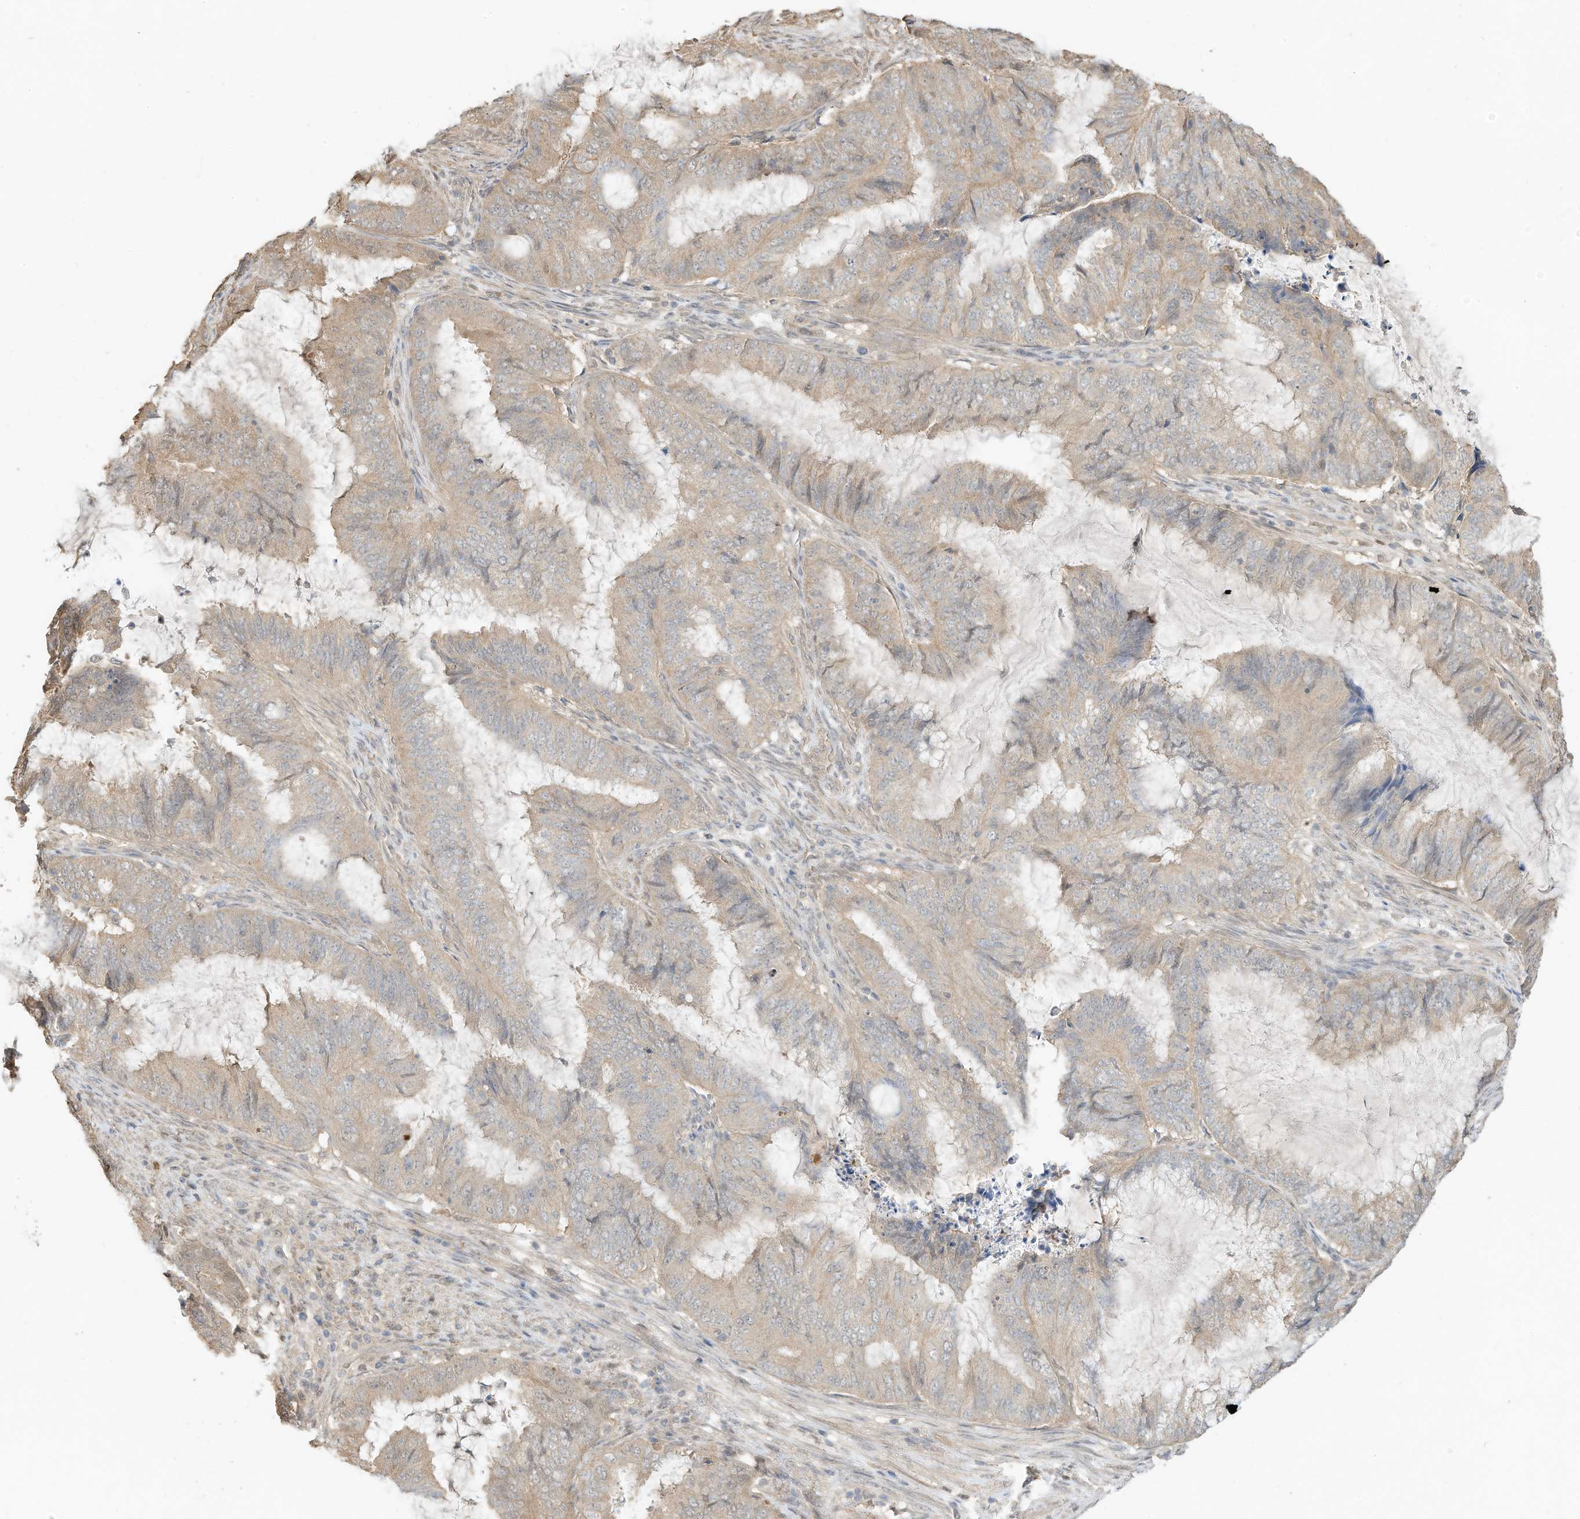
{"staining": {"intensity": "weak", "quantity": "25%-75%", "location": "cytoplasmic/membranous"}, "tissue": "endometrial cancer", "cell_type": "Tumor cells", "image_type": "cancer", "snomed": [{"axis": "morphology", "description": "Adenocarcinoma, NOS"}, {"axis": "topography", "description": "Endometrium"}], "caption": "Endometrial adenocarcinoma stained for a protein (brown) demonstrates weak cytoplasmic/membranous positive positivity in about 25%-75% of tumor cells.", "gene": "OFD1", "patient": {"sex": "female", "age": 51}}